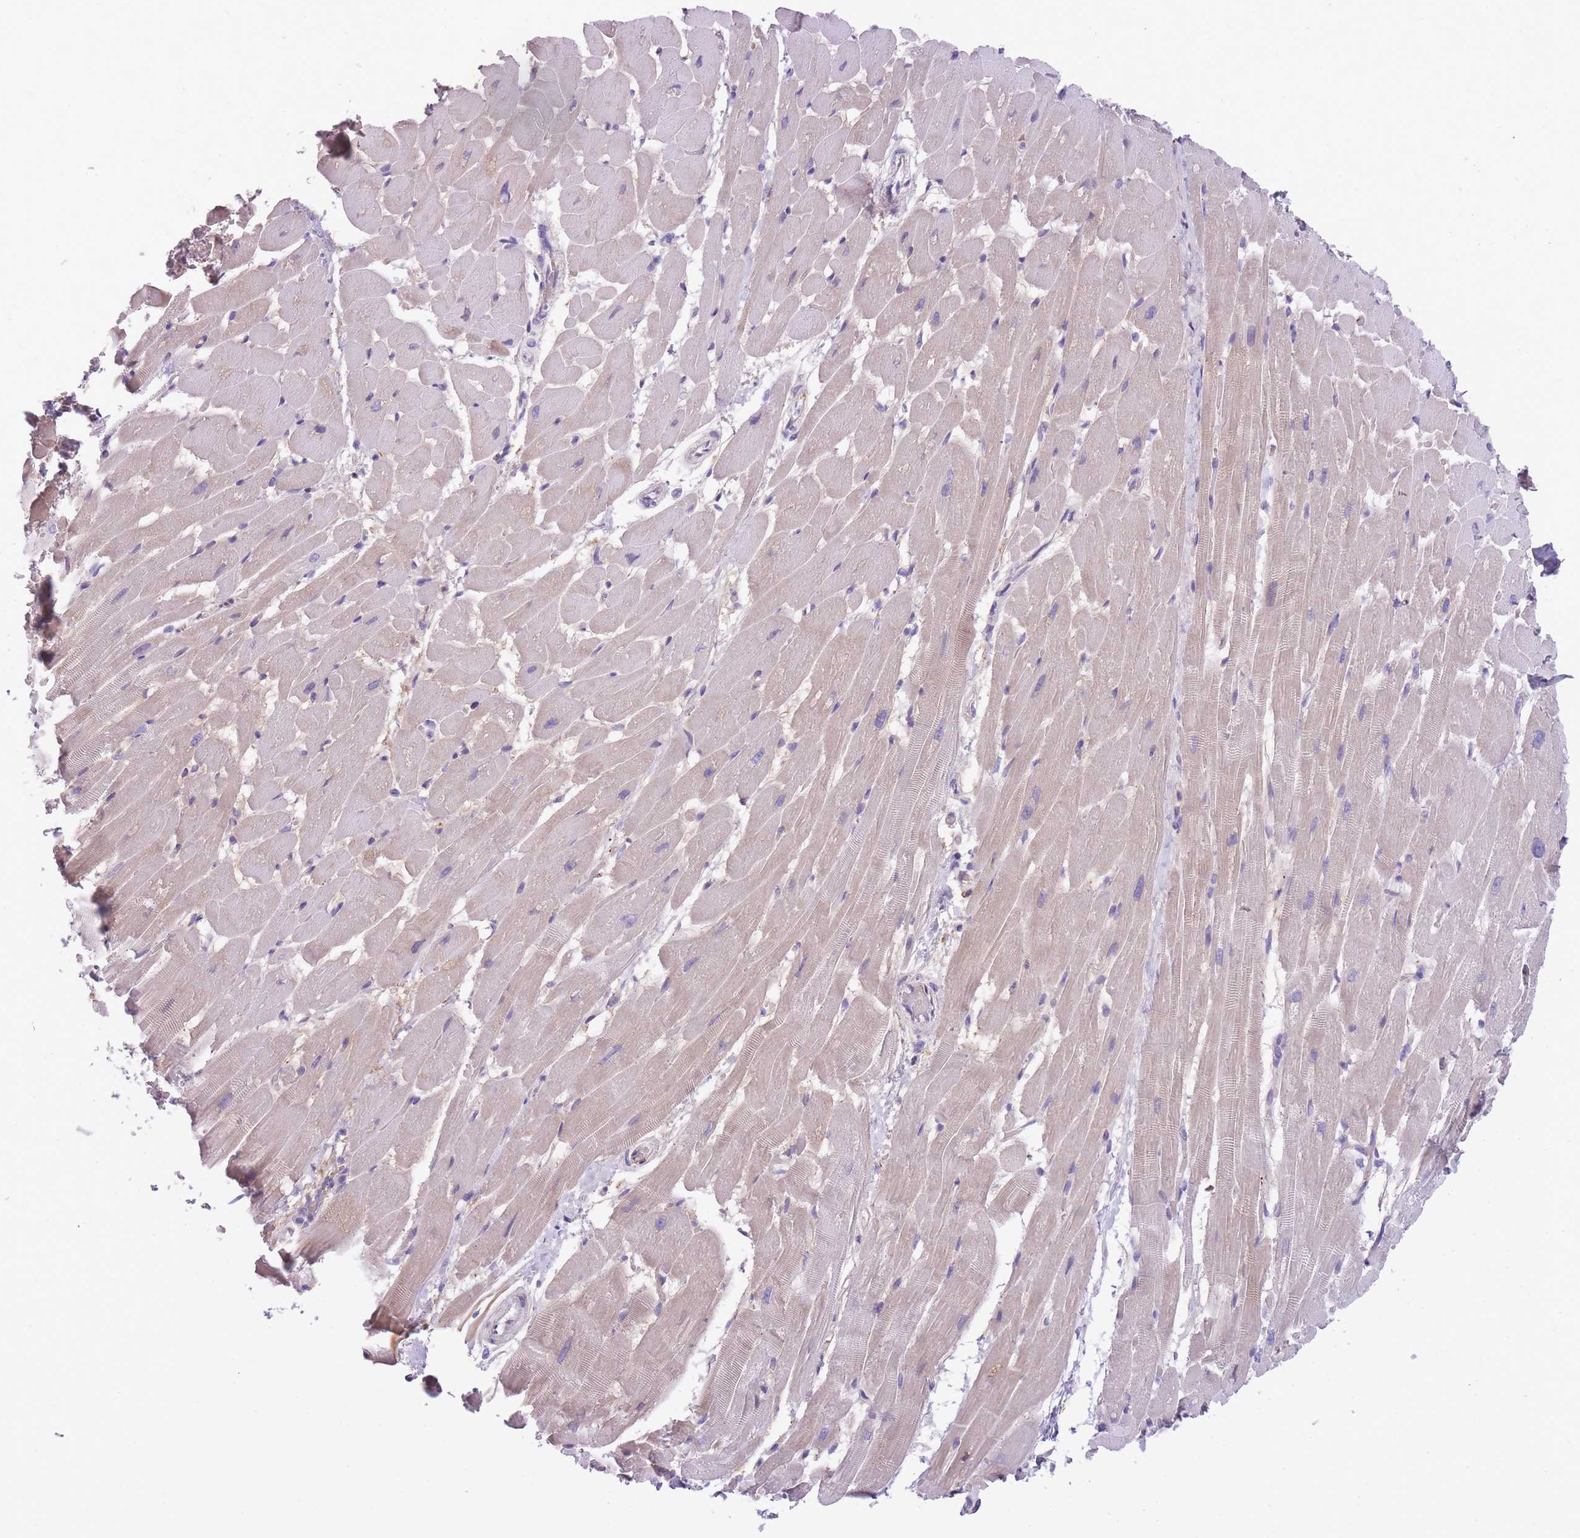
{"staining": {"intensity": "negative", "quantity": "none", "location": "none"}, "tissue": "heart muscle", "cell_type": "Cardiomyocytes", "image_type": "normal", "snomed": [{"axis": "morphology", "description": "Normal tissue, NOS"}, {"axis": "topography", "description": "Heart"}], "caption": "Protein analysis of unremarkable heart muscle reveals no significant staining in cardiomyocytes.", "gene": "GNAT1", "patient": {"sex": "male", "age": 37}}